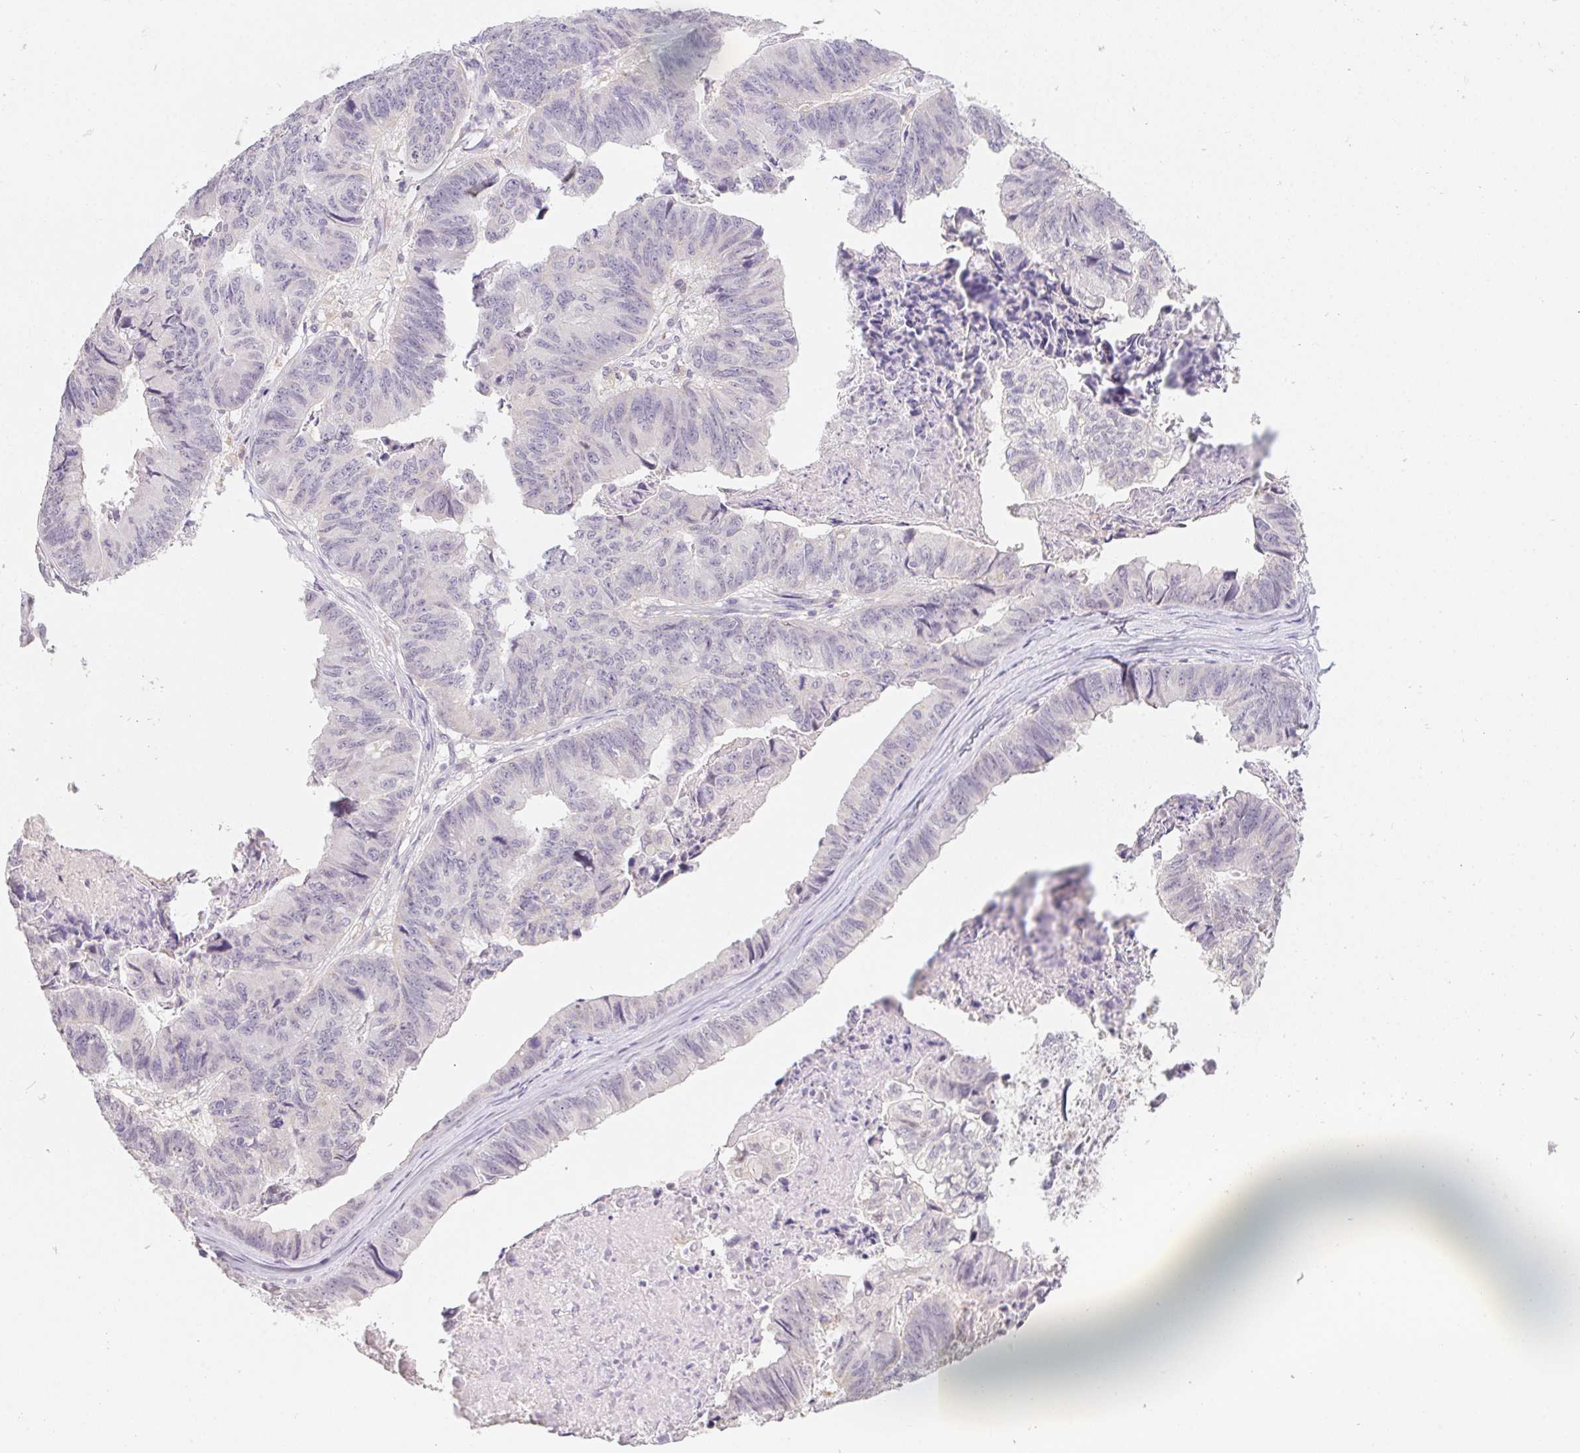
{"staining": {"intensity": "negative", "quantity": "none", "location": "none"}, "tissue": "stomach cancer", "cell_type": "Tumor cells", "image_type": "cancer", "snomed": [{"axis": "morphology", "description": "Adenocarcinoma, NOS"}, {"axis": "topography", "description": "Stomach, lower"}], "caption": "Tumor cells show no significant positivity in adenocarcinoma (stomach). (DAB immunohistochemistry with hematoxylin counter stain).", "gene": "SLC6A18", "patient": {"sex": "male", "age": 77}}